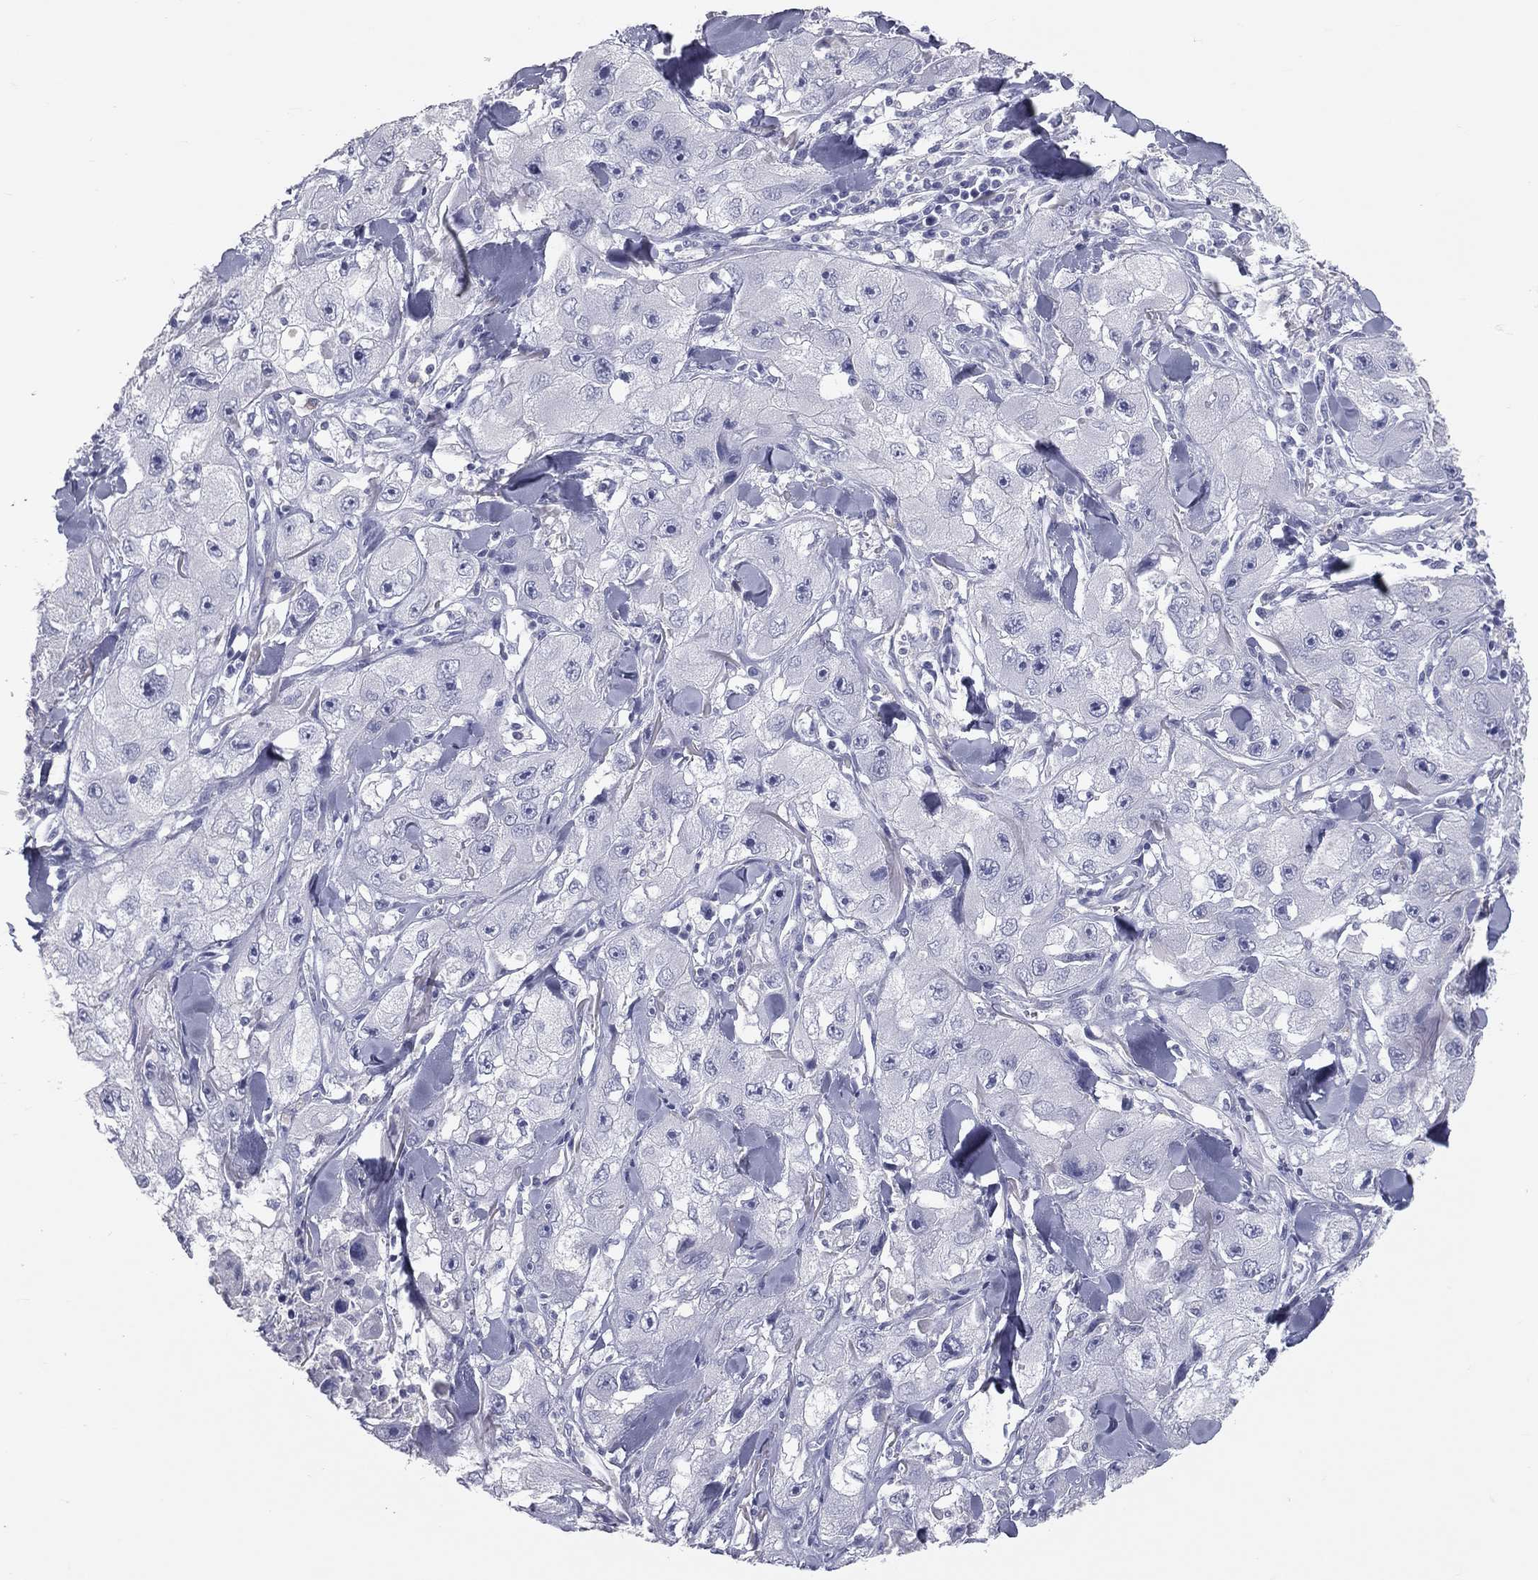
{"staining": {"intensity": "negative", "quantity": "none", "location": "none"}, "tissue": "skin cancer", "cell_type": "Tumor cells", "image_type": "cancer", "snomed": [{"axis": "morphology", "description": "Squamous cell carcinoma, NOS"}, {"axis": "topography", "description": "Skin"}, {"axis": "topography", "description": "Subcutis"}], "caption": "Skin cancer (squamous cell carcinoma) was stained to show a protein in brown. There is no significant expression in tumor cells.", "gene": "TFPI2", "patient": {"sex": "male", "age": 73}}